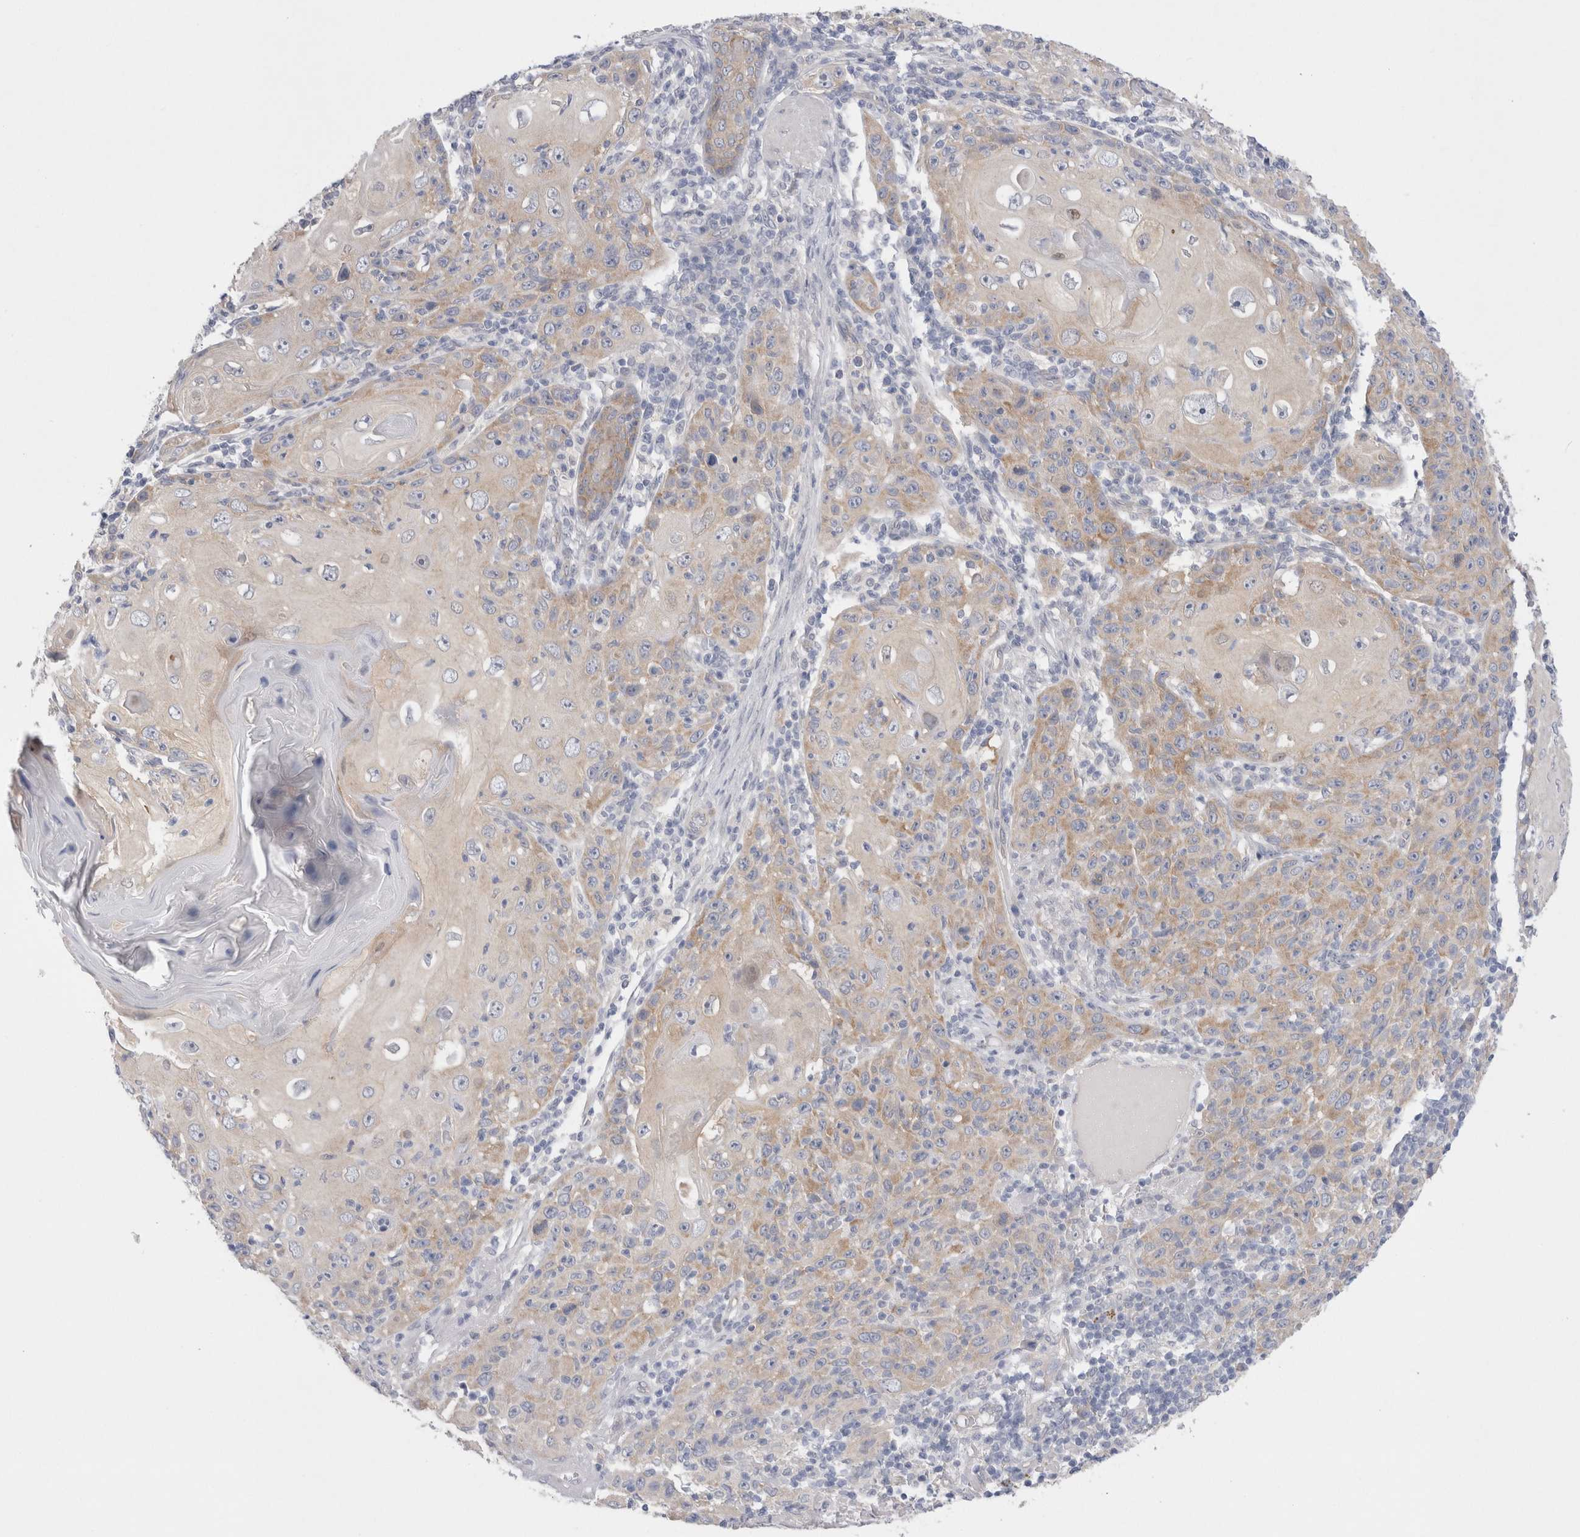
{"staining": {"intensity": "weak", "quantity": ">75%", "location": "cytoplasmic/membranous"}, "tissue": "skin cancer", "cell_type": "Tumor cells", "image_type": "cancer", "snomed": [{"axis": "morphology", "description": "Squamous cell carcinoma, NOS"}, {"axis": "topography", "description": "Skin"}], "caption": "Immunohistochemical staining of human skin cancer exhibits weak cytoplasmic/membranous protein expression in approximately >75% of tumor cells.", "gene": "WIPF2", "patient": {"sex": "female", "age": 88}}